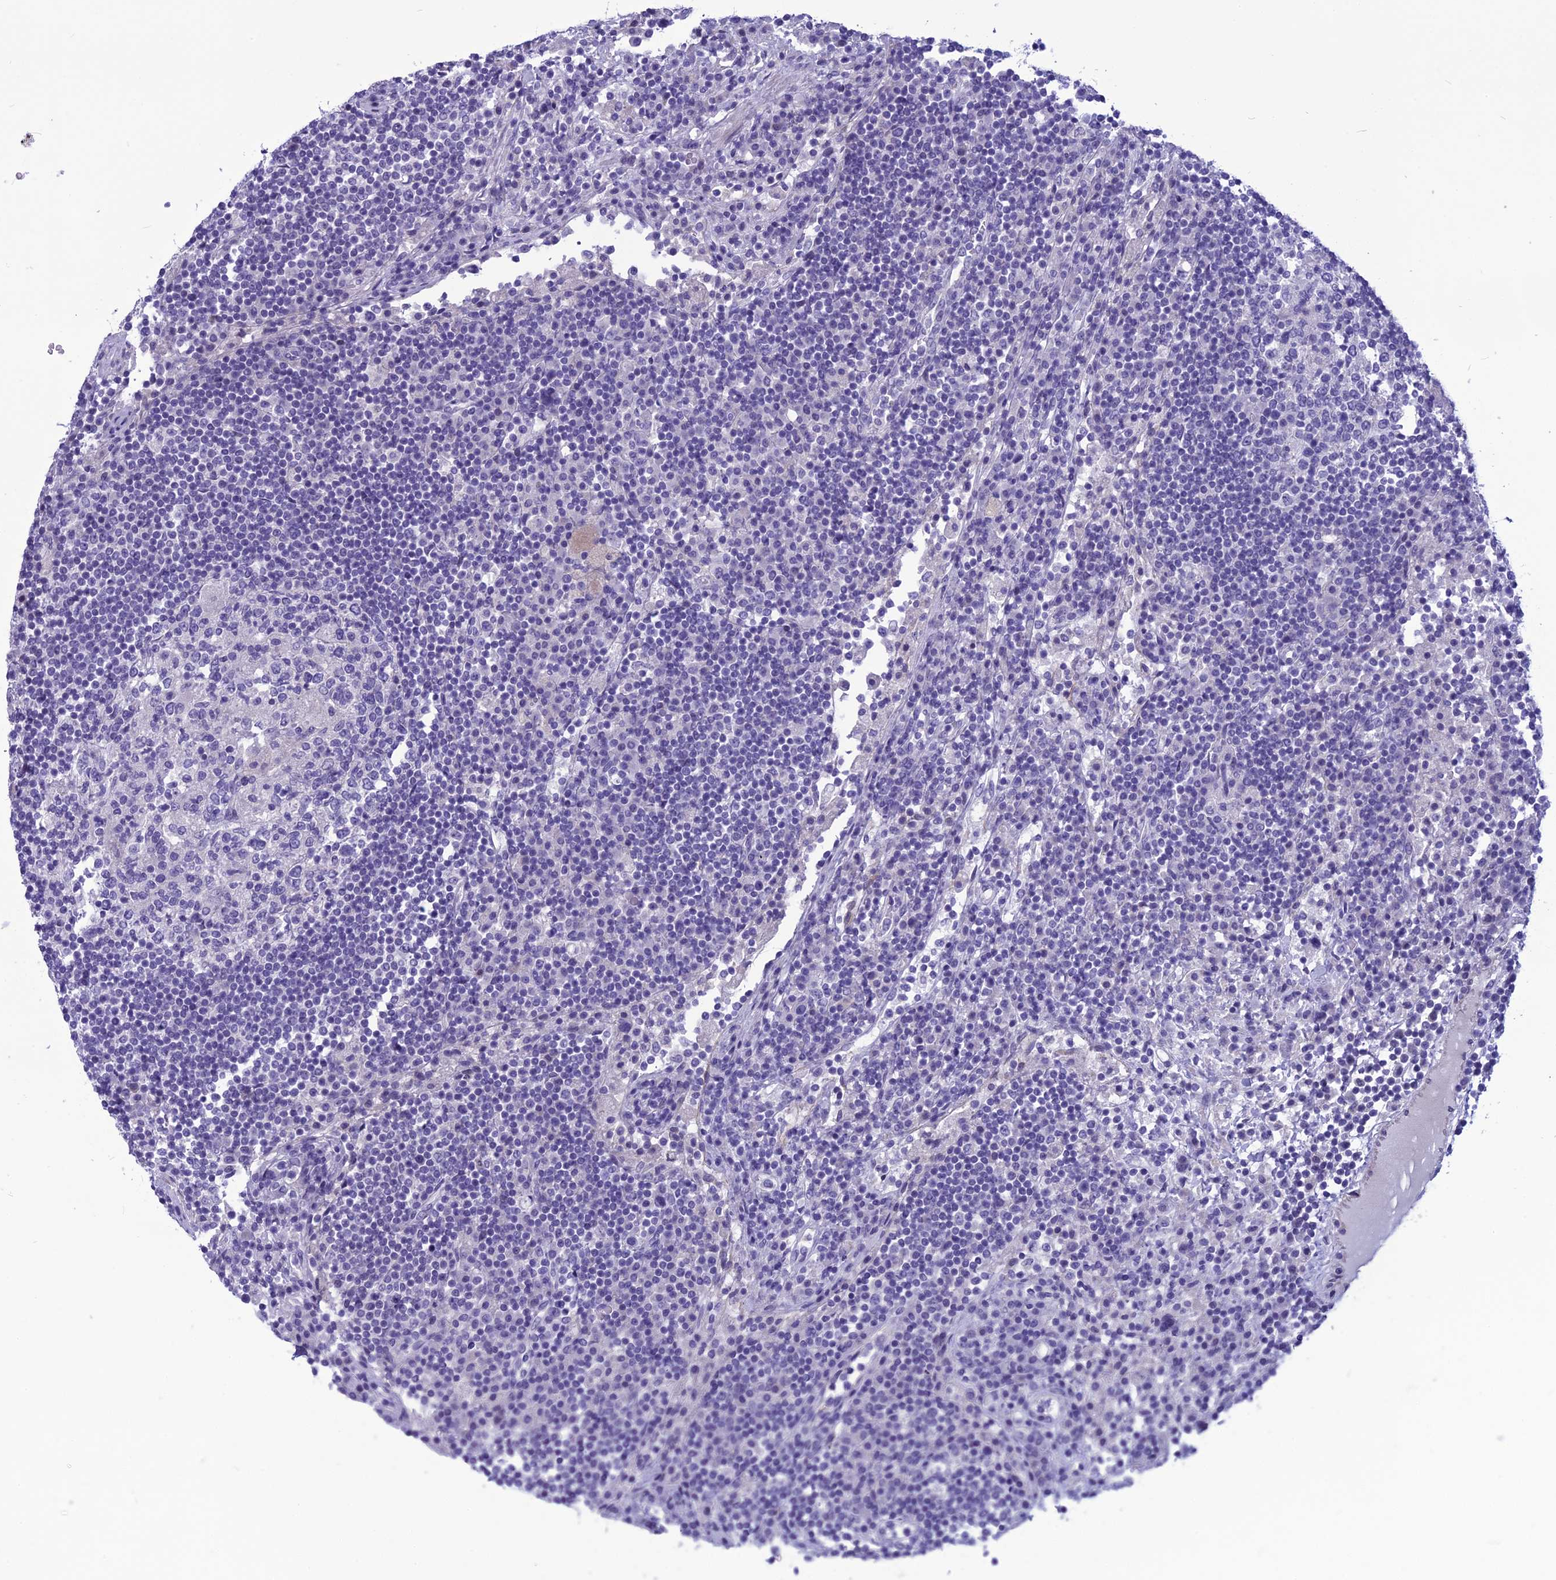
{"staining": {"intensity": "negative", "quantity": "none", "location": "none"}, "tissue": "lymph node", "cell_type": "Germinal center cells", "image_type": "normal", "snomed": [{"axis": "morphology", "description": "Normal tissue, NOS"}, {"axis": "topography", "description": "Lymph node"}], "caption": "This is an IHC histopathology image of normal lymph node. There is no staining in germinal center cells.", "gene": "BBS2", "patient": {"sex": "female", "age": 53}}